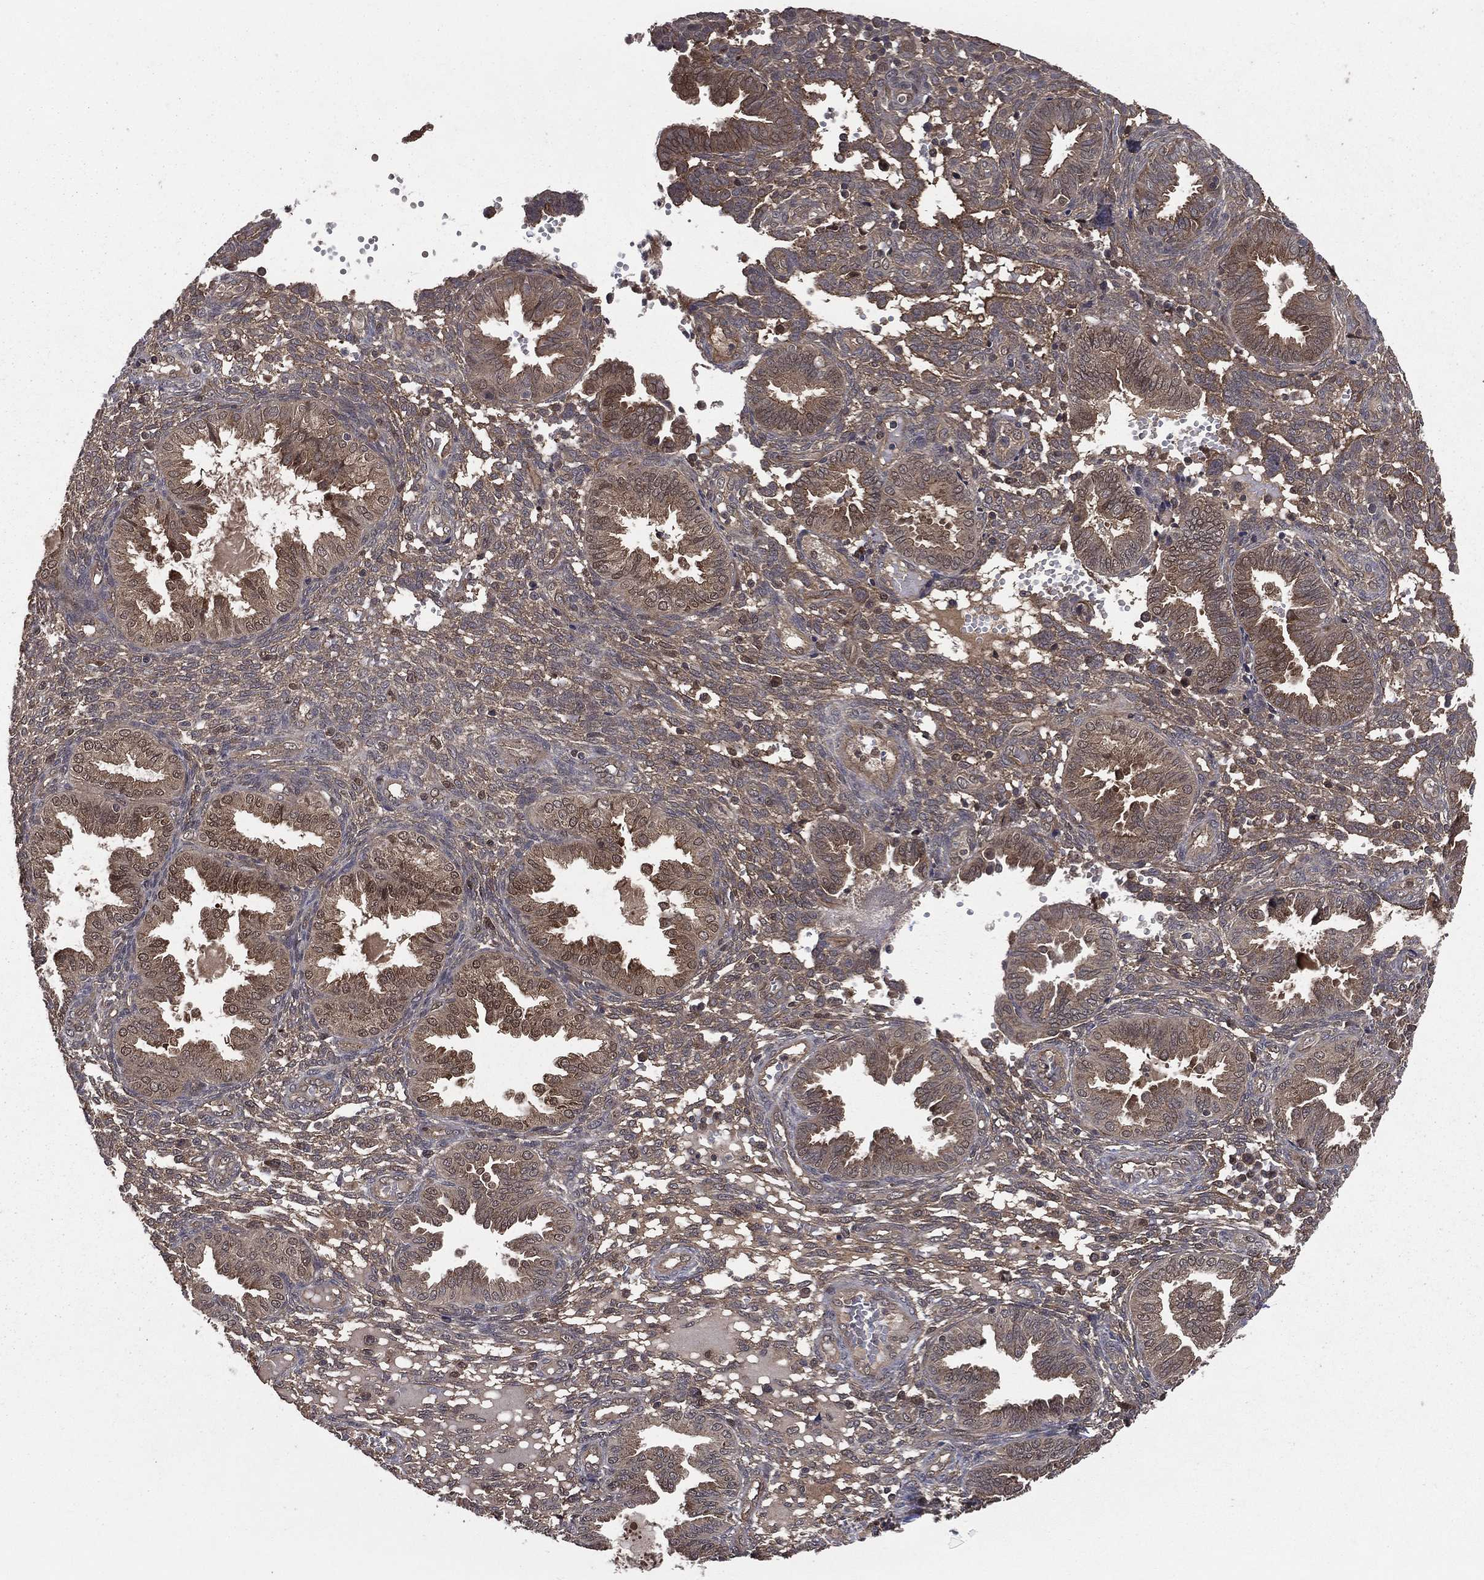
{"staining": {"intensity": "negative", "quantity": "none", "location": "none"}, "tissue": "endometrium", "cell_type": "Cells in endometrial stroma", "image_type": "normal", "snomed": [{"axis": "morphology", "description": "Normal tissue, NOS"}, {"axis": "topography", "description": "Endometrium"}], "caption": "IHC photomicrograph of unremarkable endometrium stained for a protein (brown), which reveals no positivity in cells in endometrial stroma.", "gene": "FGD1", "patient": {"sex": "female", "age": 42}}